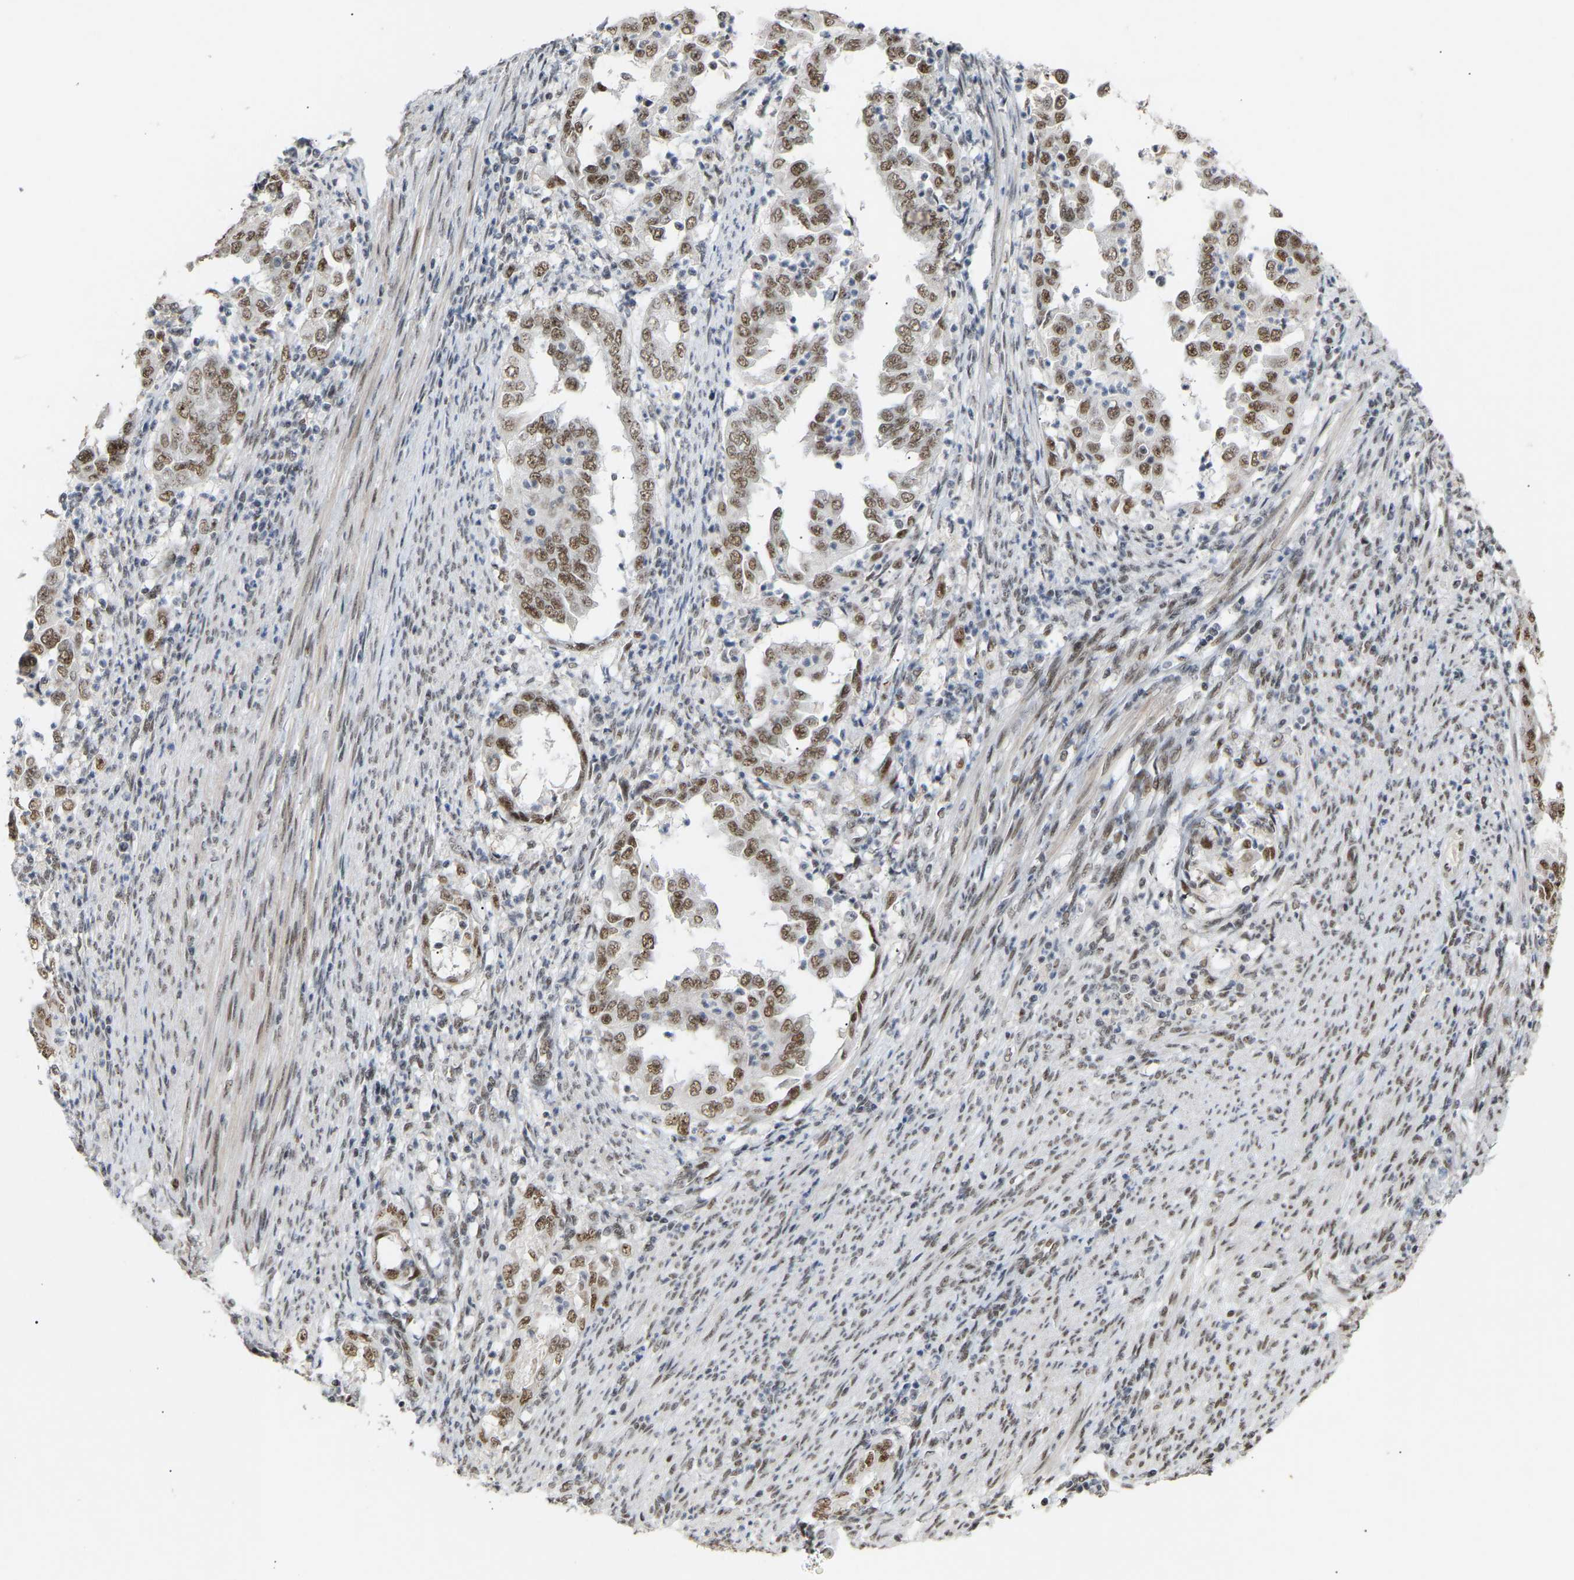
{"staining": {"intensity": "moderate", "quantity": ">75%", "location": "nuclear"}, "tissue": "endometrial cancer", "cell_type": "Tumor cells", "image_type": "cancer", "snomed": [{"axis": "morphology", "description": "Adenocarcinoma, NOS"}, {"axis": "topography", "description": "Endometrium"}], "caption": "Brown immunohistochemical staining in human adenocarcinoma (endometrial) exhibits moderate nuclear staining in approximately >75% of tumor cells.", "gene": "NELFB", "patient": {"sex": "female", "age": 85}}